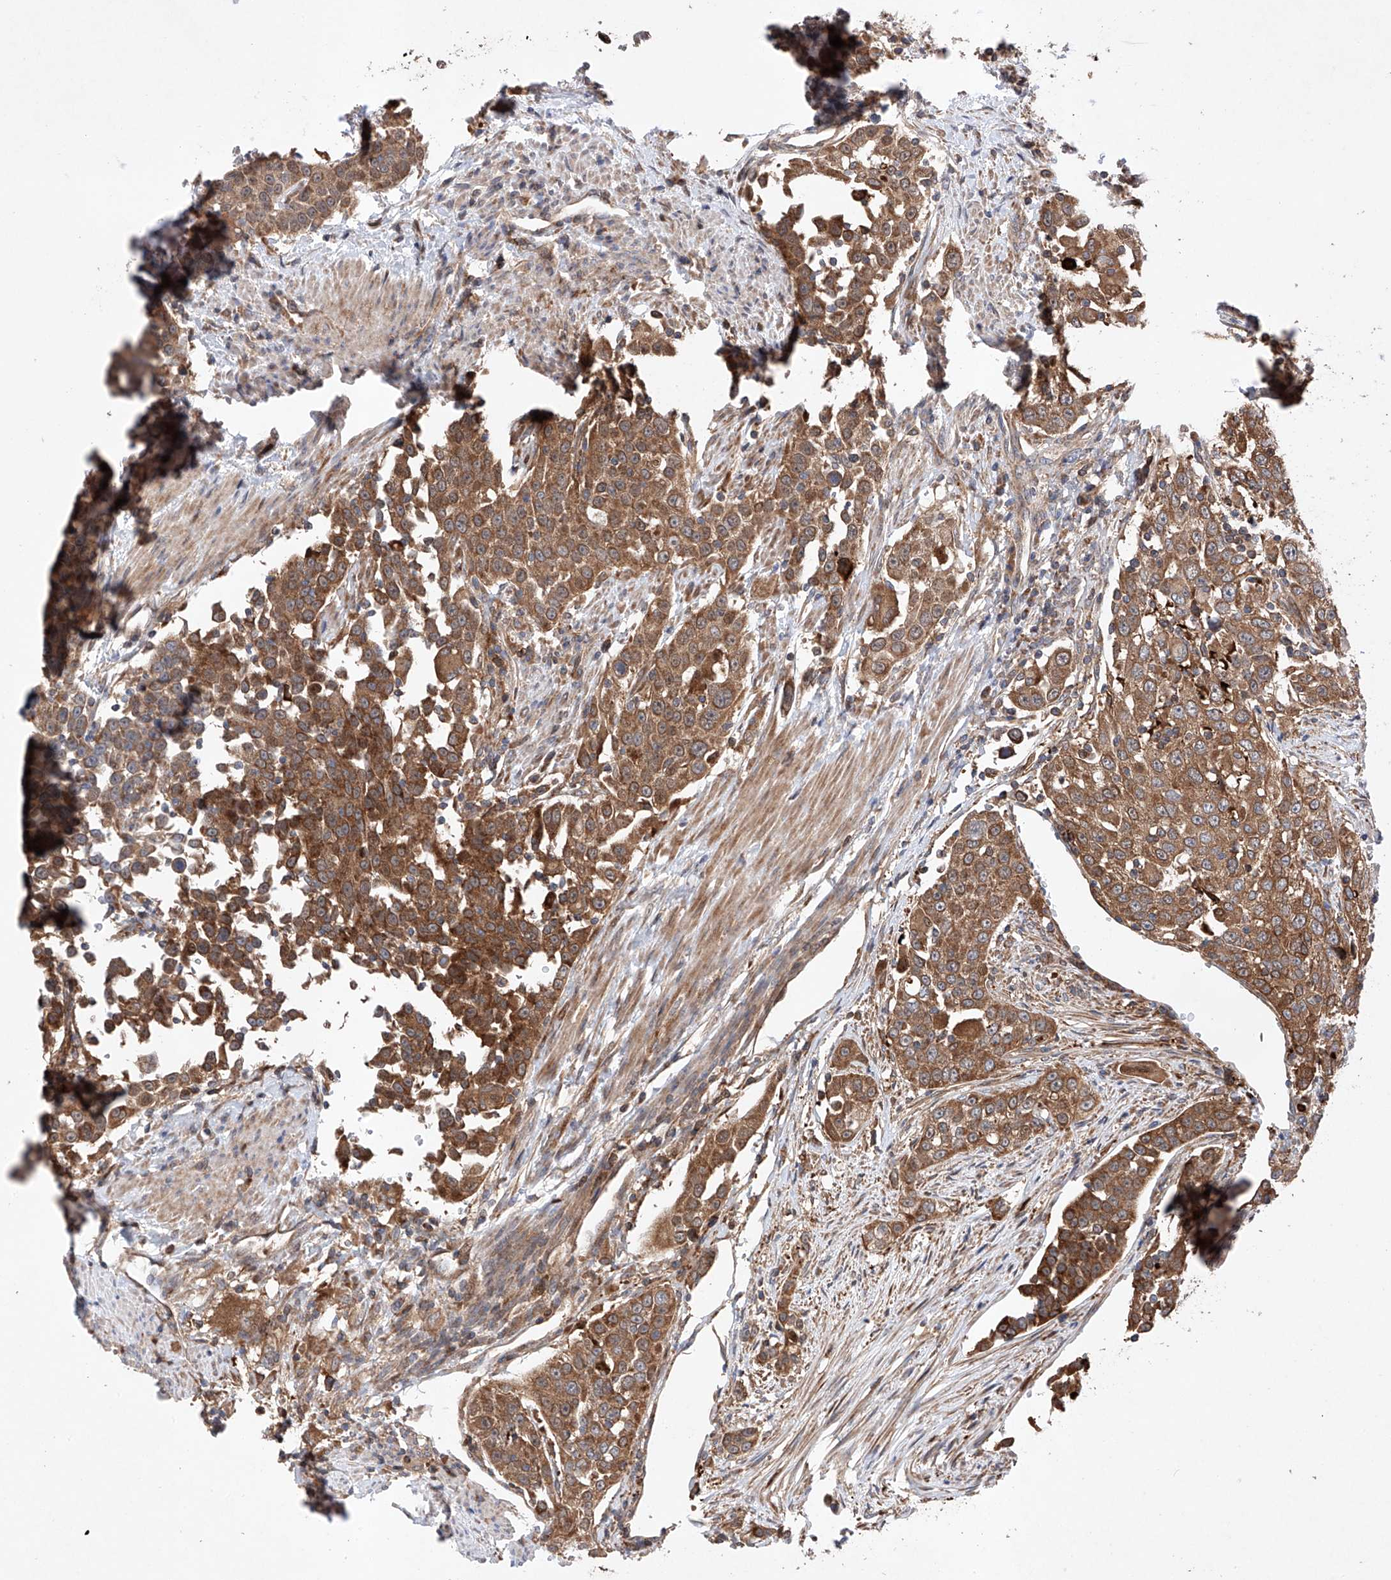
{"staining": {"intensity": "moderate", "quantity": ">75%", "location": "cytoplasmic/membranous"}, "tissue": "urothelial cancer", "cell_type": "Tumor cells", "image_type": "cancer", "snomed": [{"axis": "morphology", "description": "Urothelial carcinoma, High grade"}, {"axis": "topography", "description": "Urinary bladder"}], "caption": "A medium amount of moderate cytoplasmic/membranous positivity is present in about >75% of tumor cells in urothelial carcinoma (high-grade) tissue.", "gene": "TIMM23", "patient": {"sex": "female", "age": 80}}